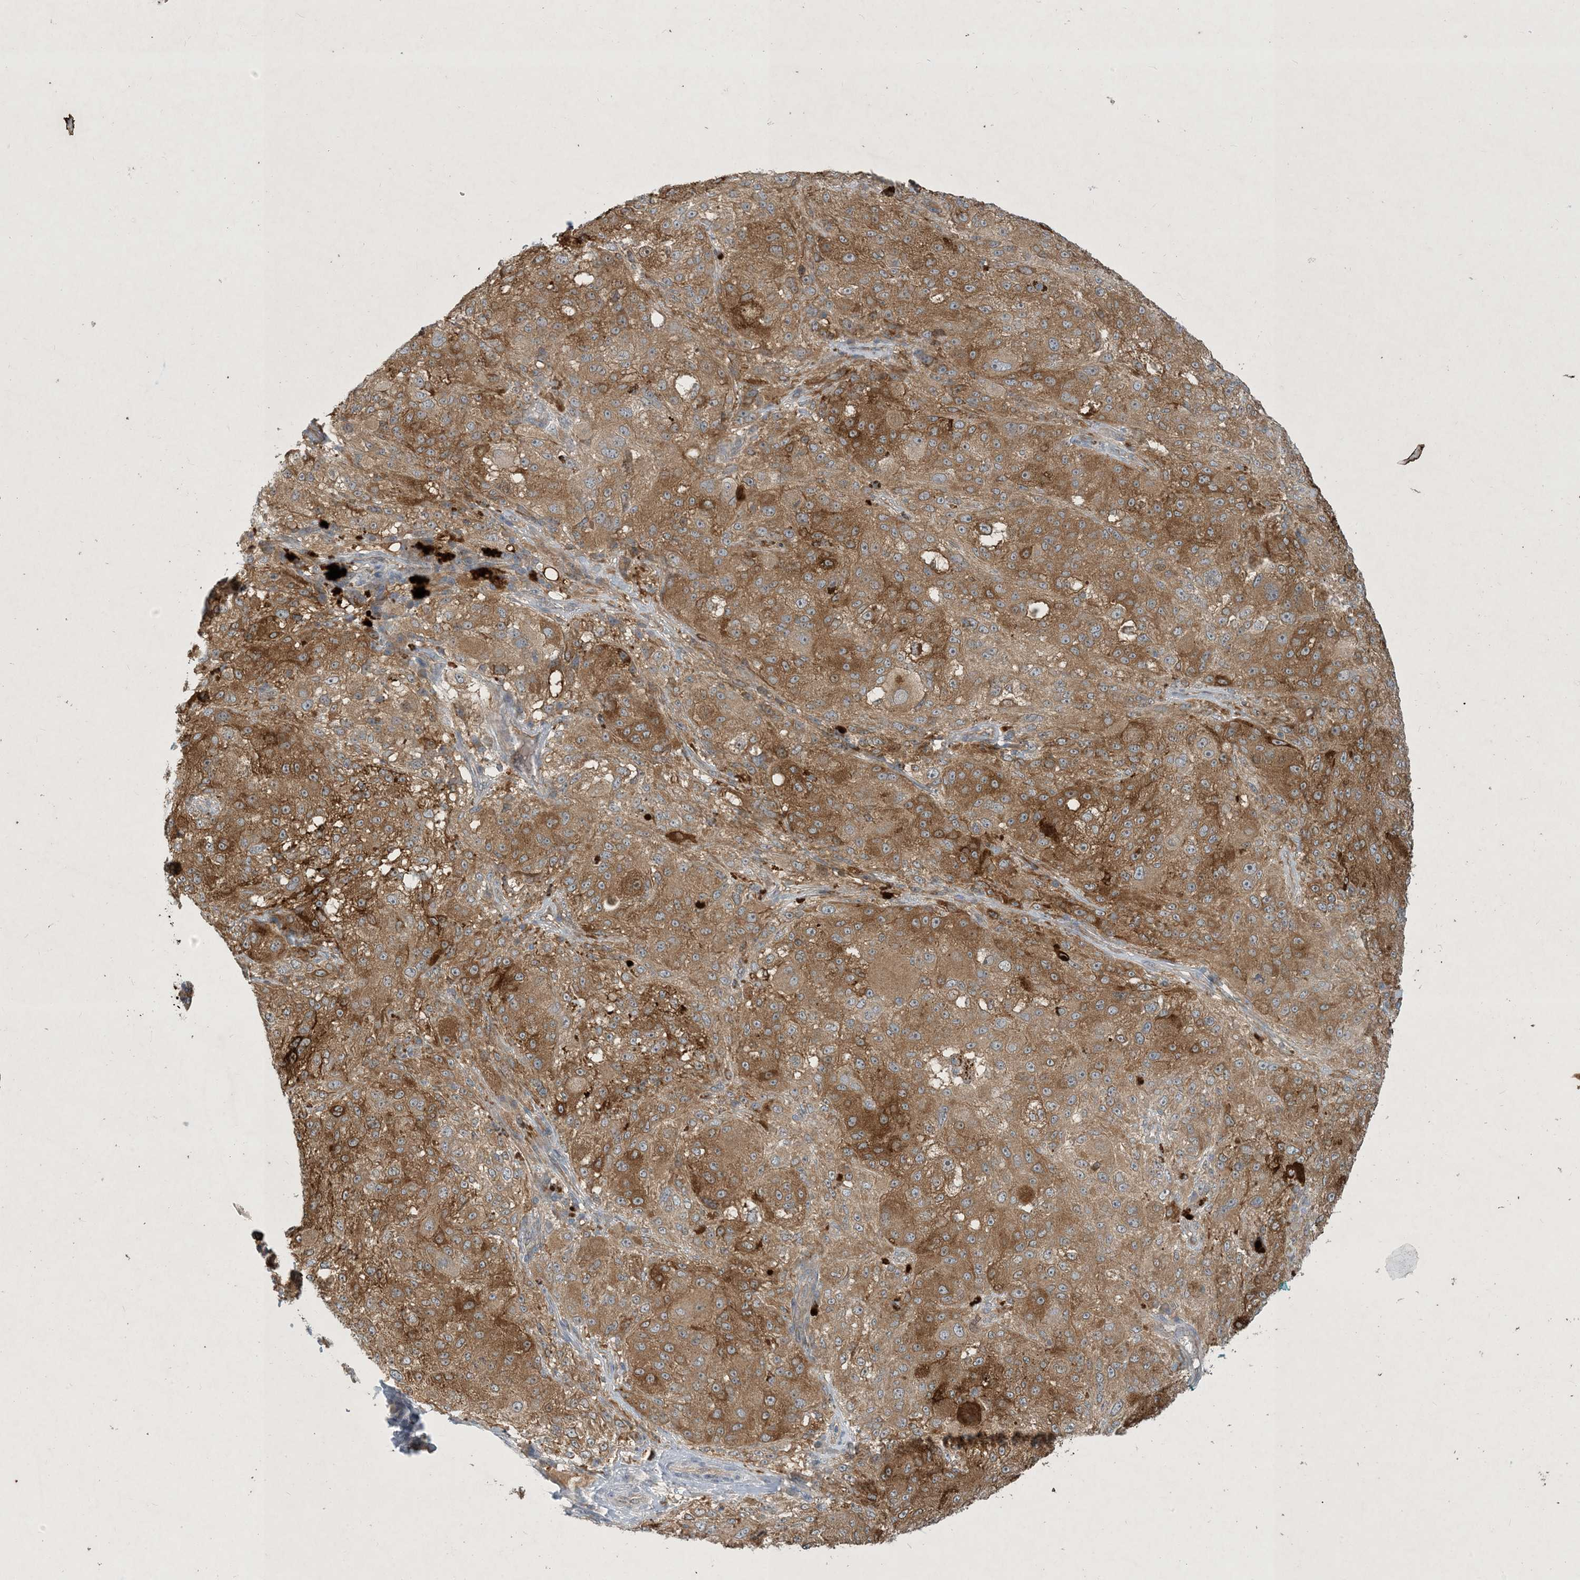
{"staining": {"intensity": "strong", "quantity": ">75%", "location": "cytoplasmic/membranous"}, "tissue": "melanoma", "cell_type": "Tumor cells", "image_type": "cancer", "snomed": [{"axis": "morphology", "description": "Necrosis, NOS"}, {"axis": "morphology", "description": "Malignant melanoma, NOS"}, {"axis": "topography", "description": "Skin"}], "caption": "DAB immunohistochemical staining of melanoma exhibits strong cytoplasmic/membranous protein positivity in approximately >75% of tumor cells. The staining was performed using DAB to visualize the protein expression in brown, while the nuclei were stained in blue with hematoxylin (Magnification: 20x).", "gene": "CDS1", "patient": {"sex": "female", "age": 87}}